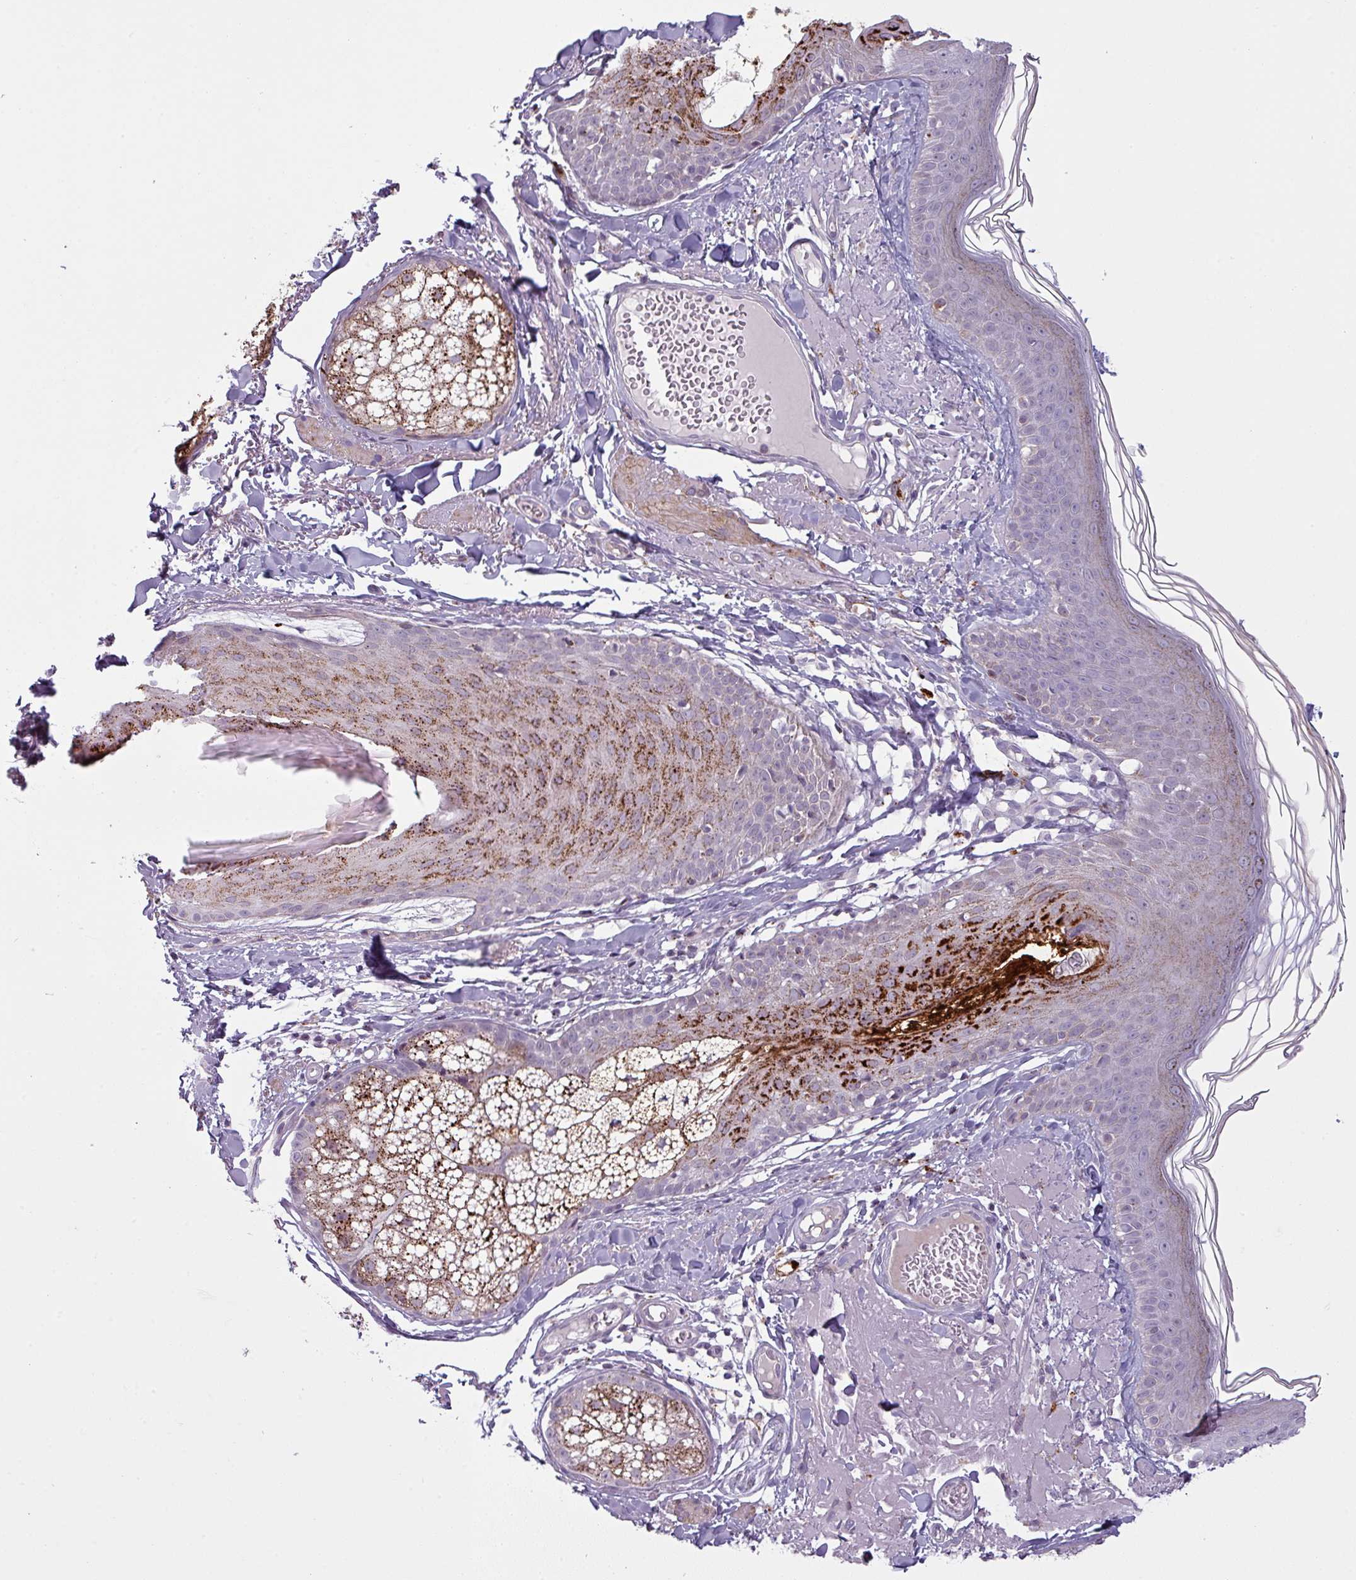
{"staining": {"intensity": "negative", "quantity": "none", "location": "none"}, "tissue": "skin", "cell_type": "Fibroblasts", "image_type": "normal", "snomed": [{"axis": "morphology", "description": "Normal tissue, NOS"}, {"axis": "morphology", "description": "Malignant melanoma, NOS"}, {"axis": "topography", "description": "Skin"}], "caption": "A histopathology image of human skin is negative for staining in fibroblasts. (DAB IHC visualized using brightfield microscopy, high magnification).", "gene": "MAP7D2", "patient": {"sex": "male", "age": 80}}